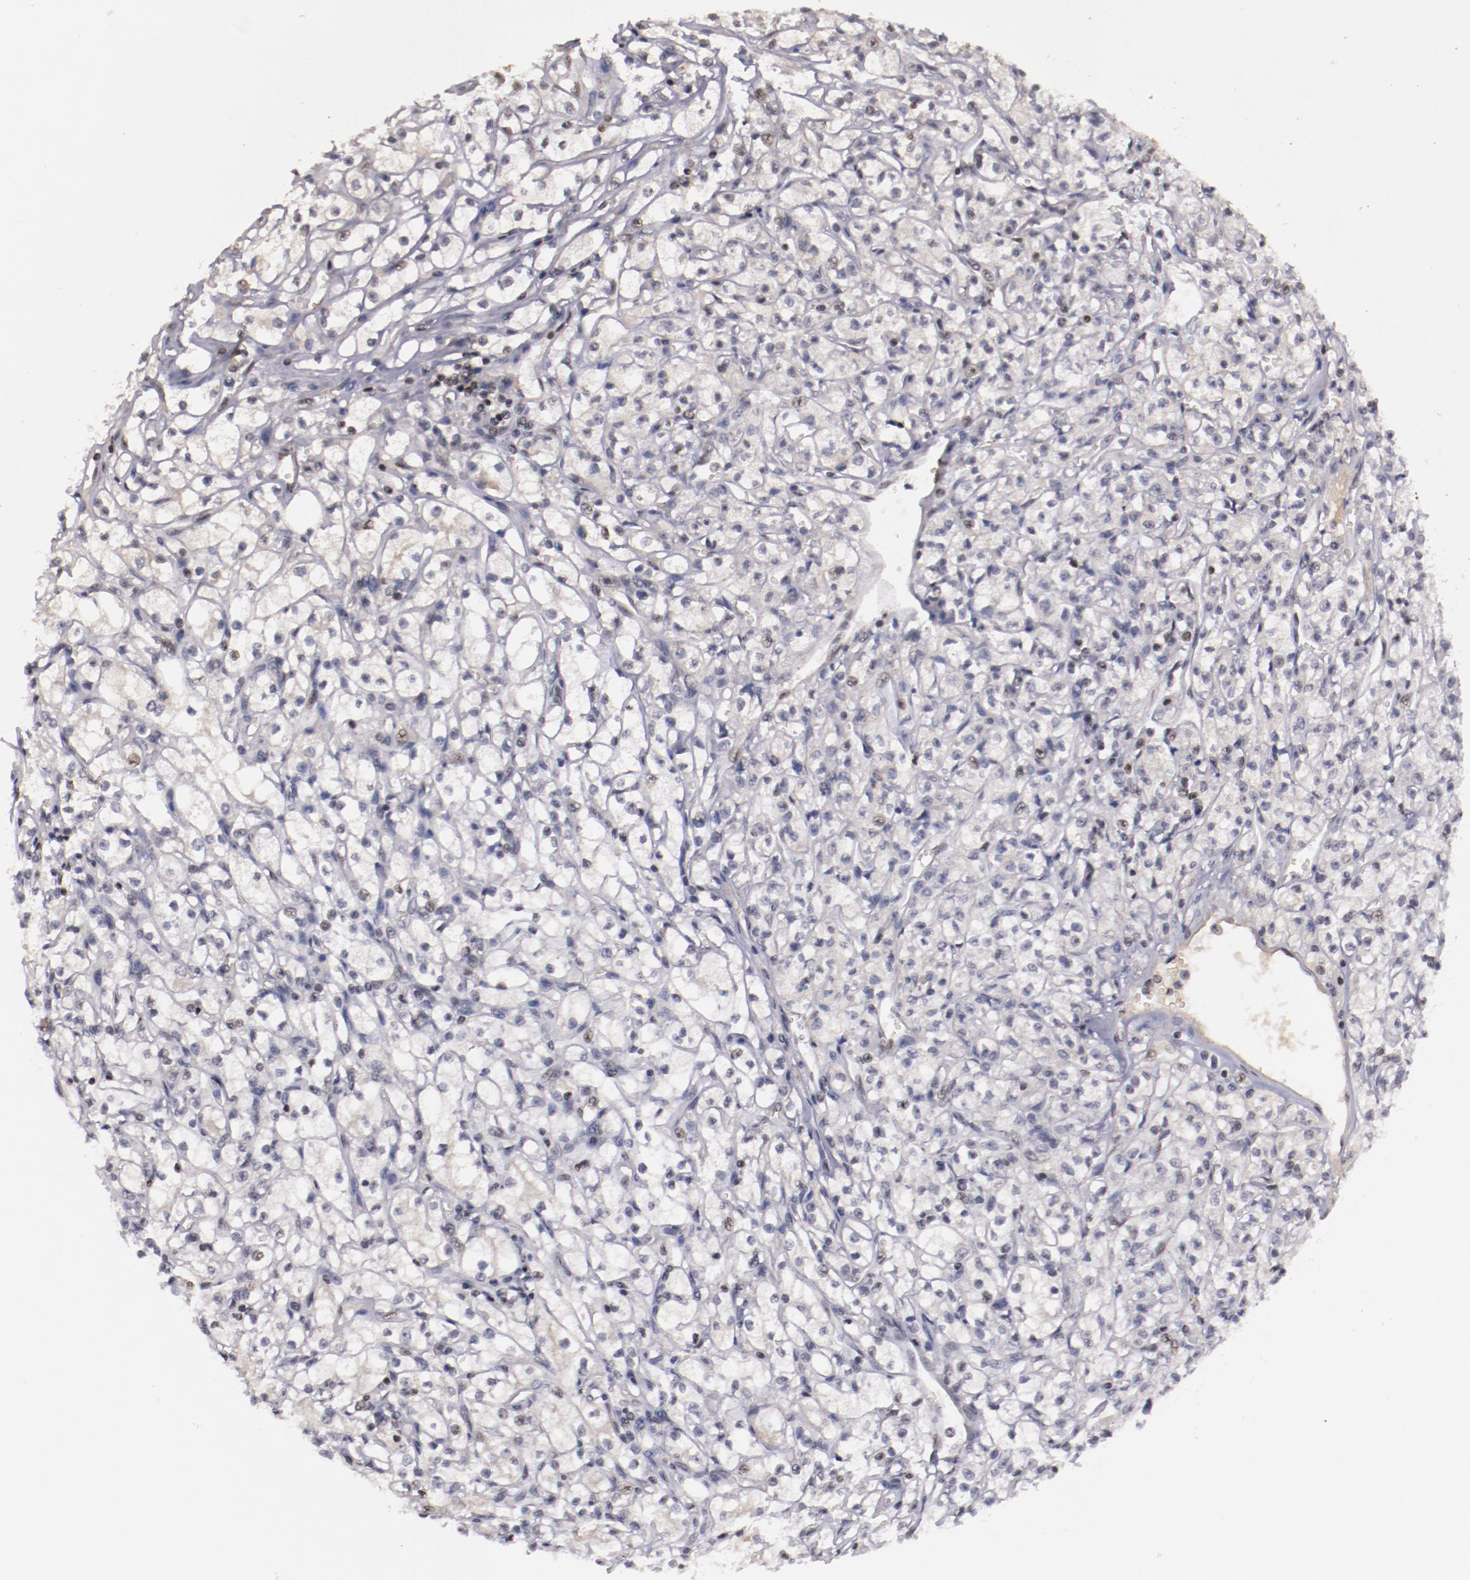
{"staining": {"intensity": "weak", "quantity": "<25%", "location": "nuclear"}, "tissue": "renal cancer", "cell_type": "Tumor cells", "image_type": "cancer", "snomed": [{"axis": "morphology", "description": "Adenocarcinoma, NOS"}, {"axis": "topography", "description": "Kidney"}], "caption": "An immunohistochemistry (IHC) image of renal adenocarcinoma is shown. There is no staining in tumor cells of renal adenocarcinoma.", "gene": "DDX24", "patient": {"sex": "male", "age": 61}}